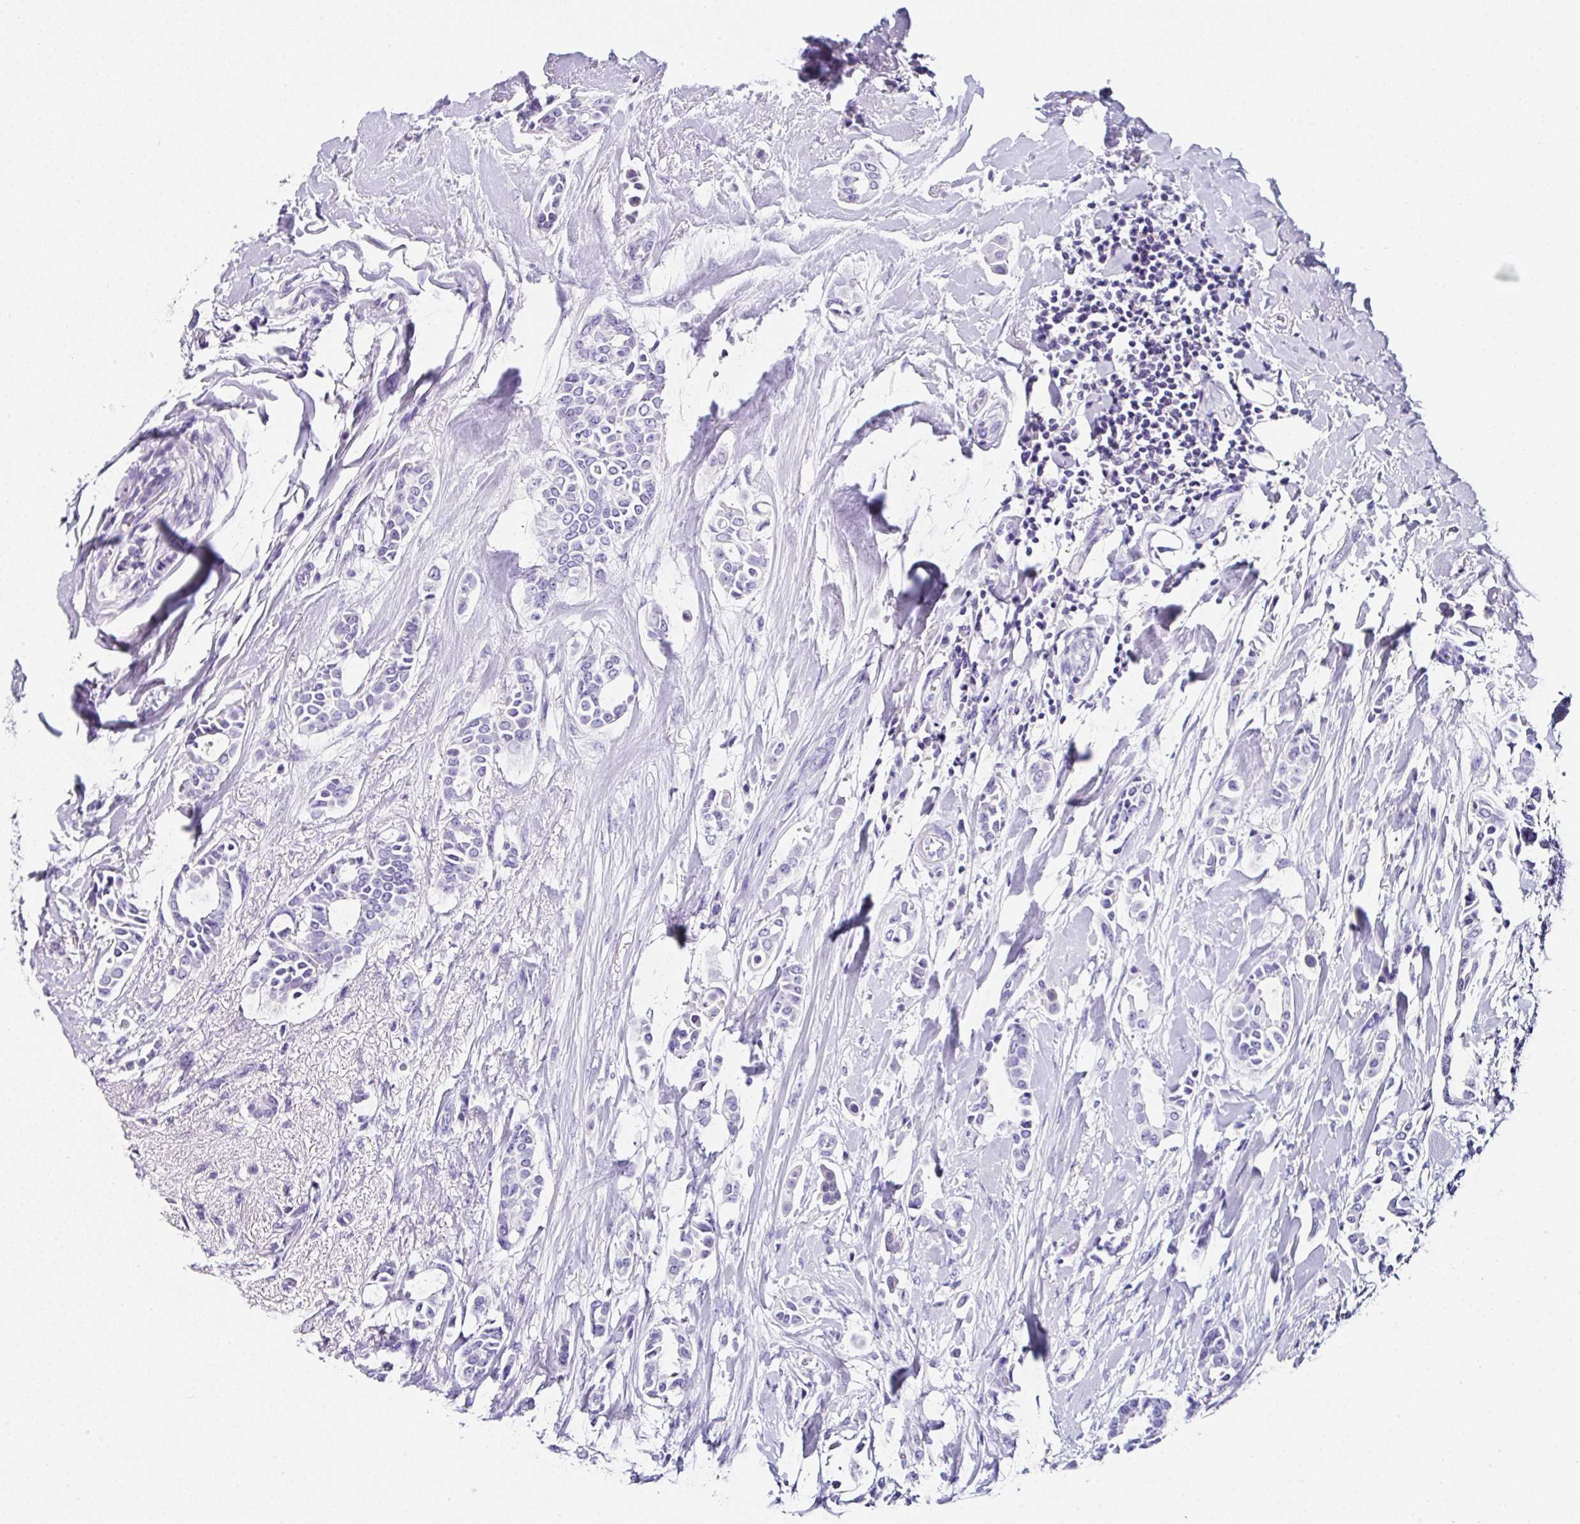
{"staining": {"intensity": "negative", "quantity": "none", "location": "none"}, "tissue": "breast cancer", "cell_type": "Tumor cells", "image_type": "cancer", "snomed": [{"axis": "morphology", "description": "Duct carcinoma"}, {"axis": "topography", "description": "Breast"}], "caption": "This is an immunohistochemistry micrograph of human breast cancer (intraductal carcinoma). There is no staining in tumor cells.", "gene": "UGT3A1", "patient": {"sex": "female", "age": 64}}